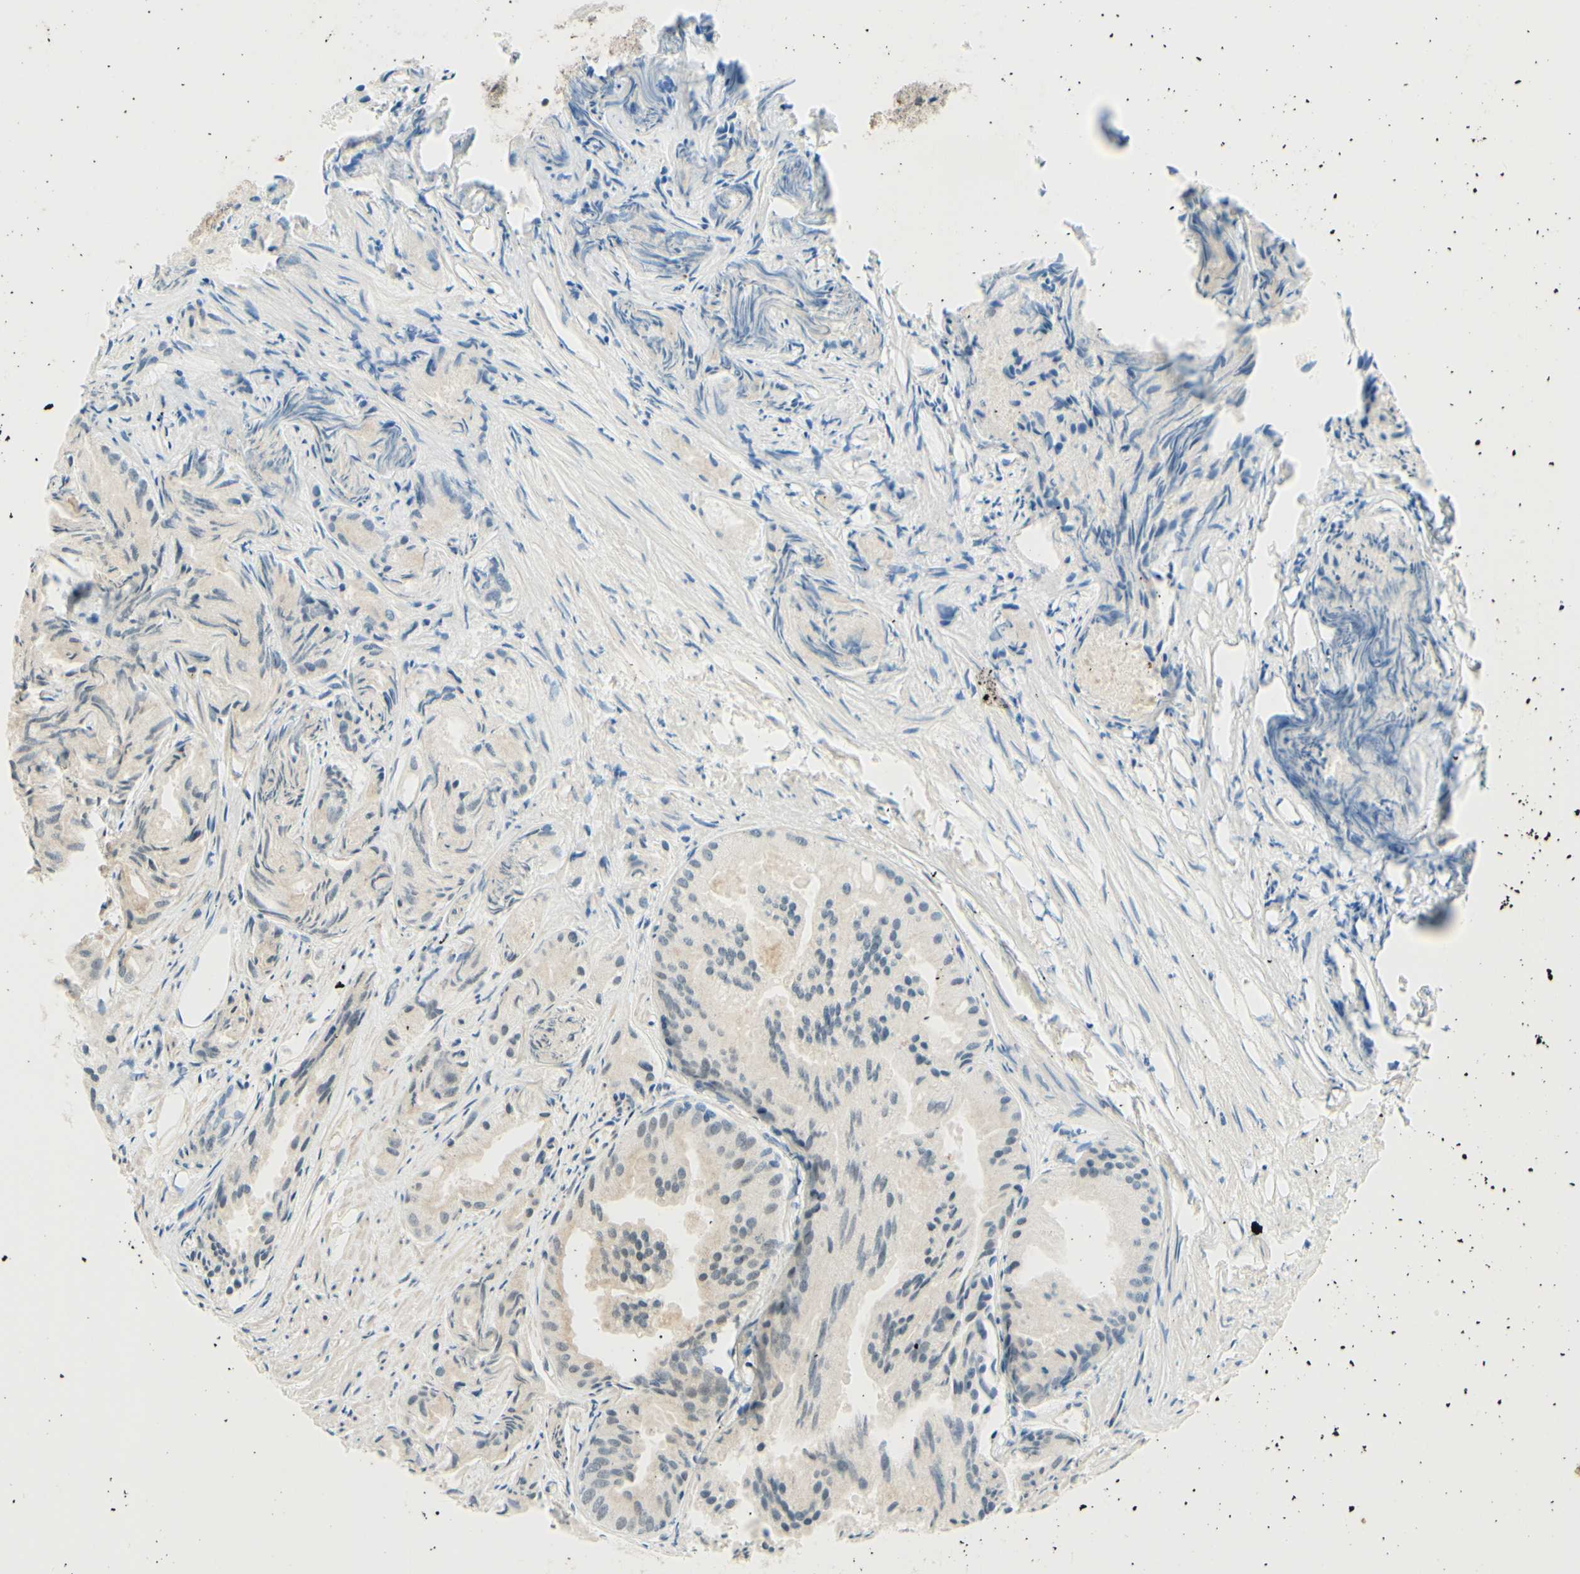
{"staining": {"intensity": "moderate", "quantity": "<25%", "location": "nuclear"}, "tissue": "prostate cancer", "cell_type": "Tumor cells", "image_type": "cancer", "snomed": [{"axis": "morphology", "description": "Adenocarcinoma, Low grade"}, {"axis": "topography", "description": "Prostate"}], "caption": "Prostate cancer (low-grade adenocarcinoma) stained with IHC reveals moderate nuclear staining in approximately <25% of tumor cells.", "gene": "SMARCB1", "patient": {"sex": "male", "age": 72}}